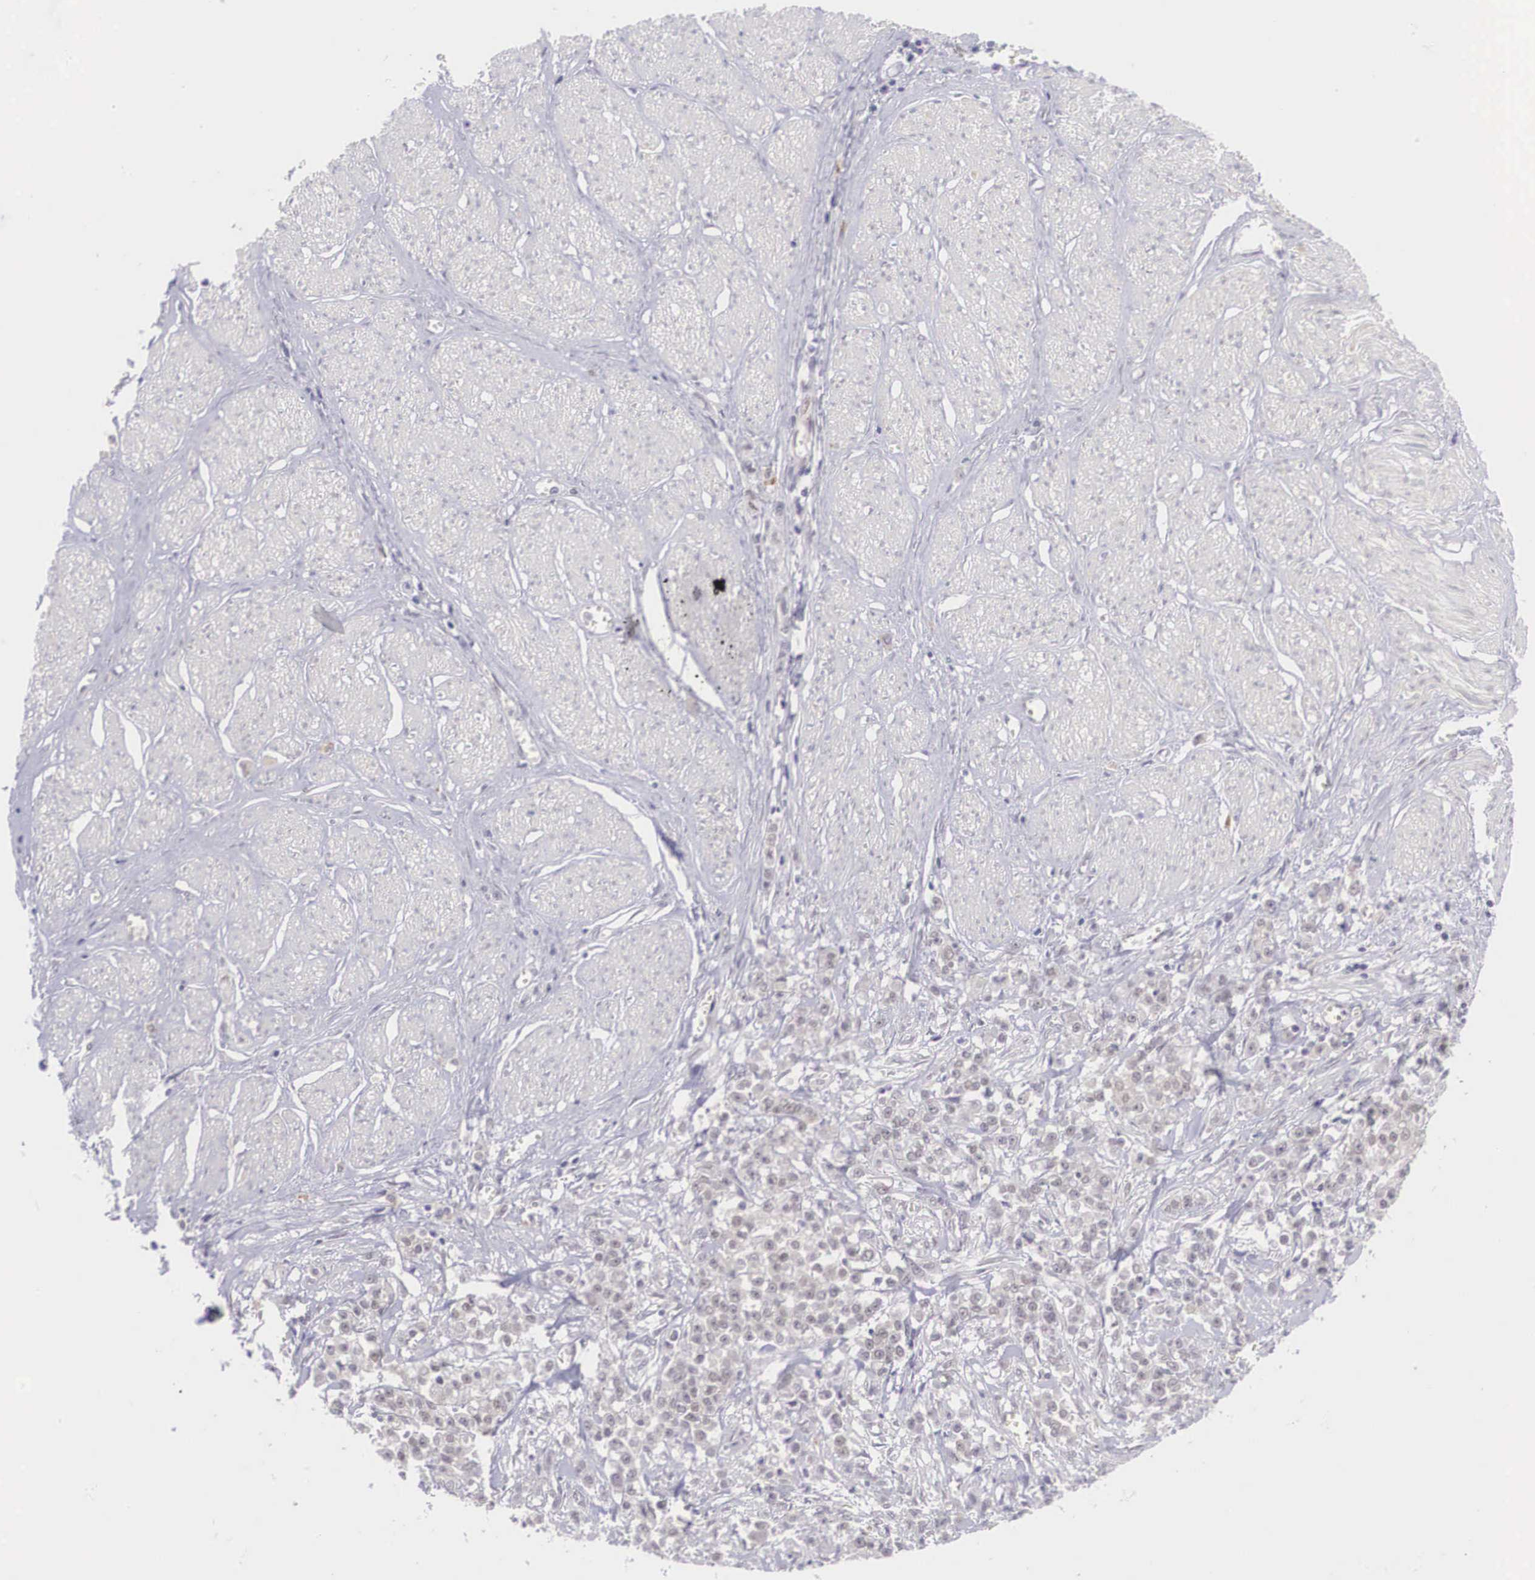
{"staining": {"intensity": "negative", "quantity": "none", "location": "none"}, "tissue": "stomach cancer", "cell_type": "Tumor cells", "image_type": "cancer", "snomed": [{"axis": "morphology", "description": "Adenocarcinoma, NOS"}, {"axis": "topography", "description": "Stomach"}], "caption": "Tumor cells show no significant positivity in stomach cancer (adenocarcinoma). The staining was performed using DAB (3,3'-diaminobenzidine) to visualize the protein expression in brown, while the nuclei were stained in blue with hematoxylin (Magnification: 20x).", "gene": "NINL", "patient": {"sex": "male", "age": 72}}